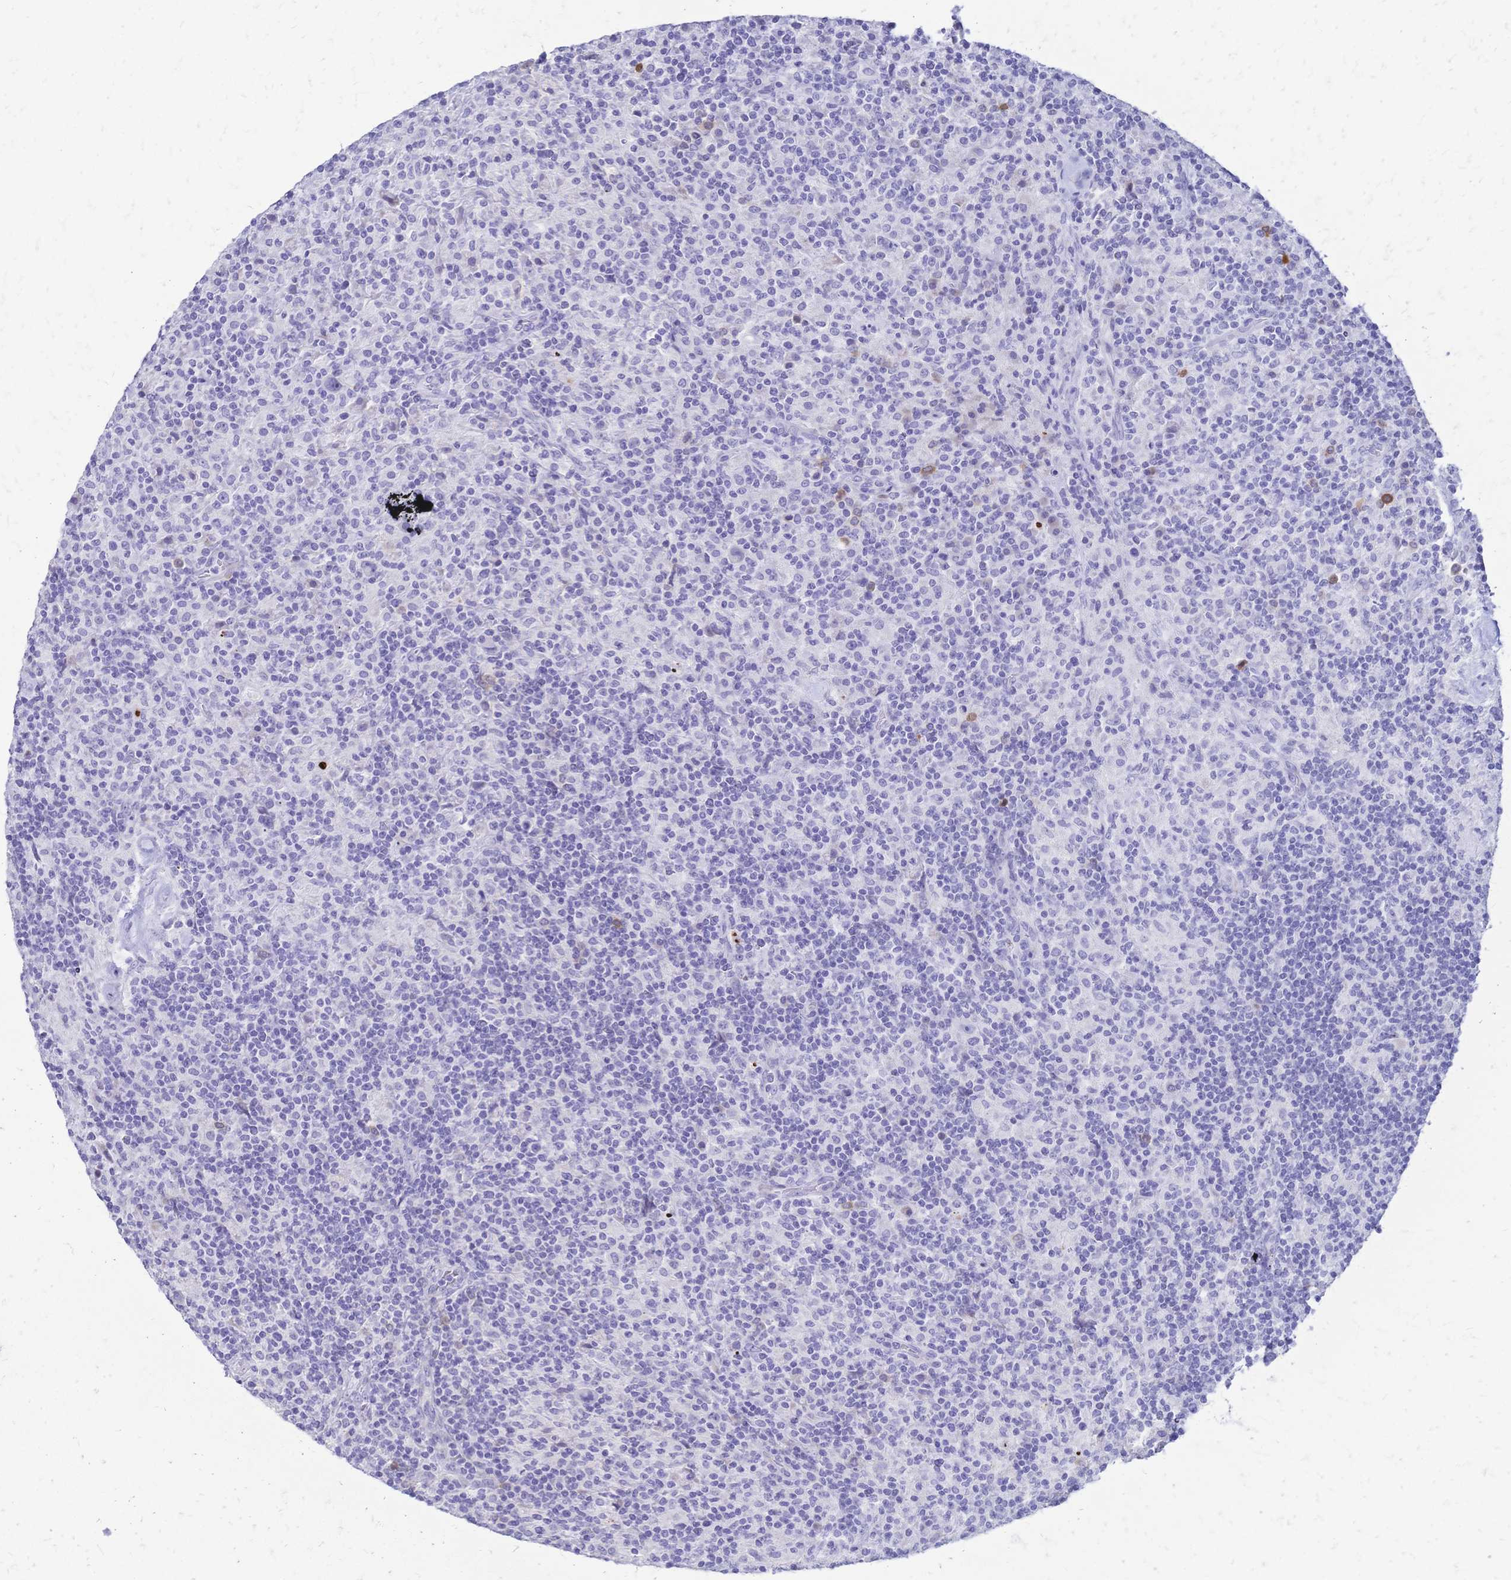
{"staining": {"intensity": "negative", "quantity": "none", "location": "none"}, "tissue": "lymphoma", "cell_type": "Tumor cells", "image_type": "cancer", "snomed": [{"axis": "morphology", "description": "Hodgkin's disease, NOS"}, {"axis": "topography", "description": "Lymph node"}], "caption": "This histopathology image is of Hodgkin's disease stained with immunohistochemistry to label a protein in brown with the nuclei are counter-stained blue. There is no positivity in tumor cells.", "gene": "GRB7", "patient": {"sex": "male", "age": 70}}